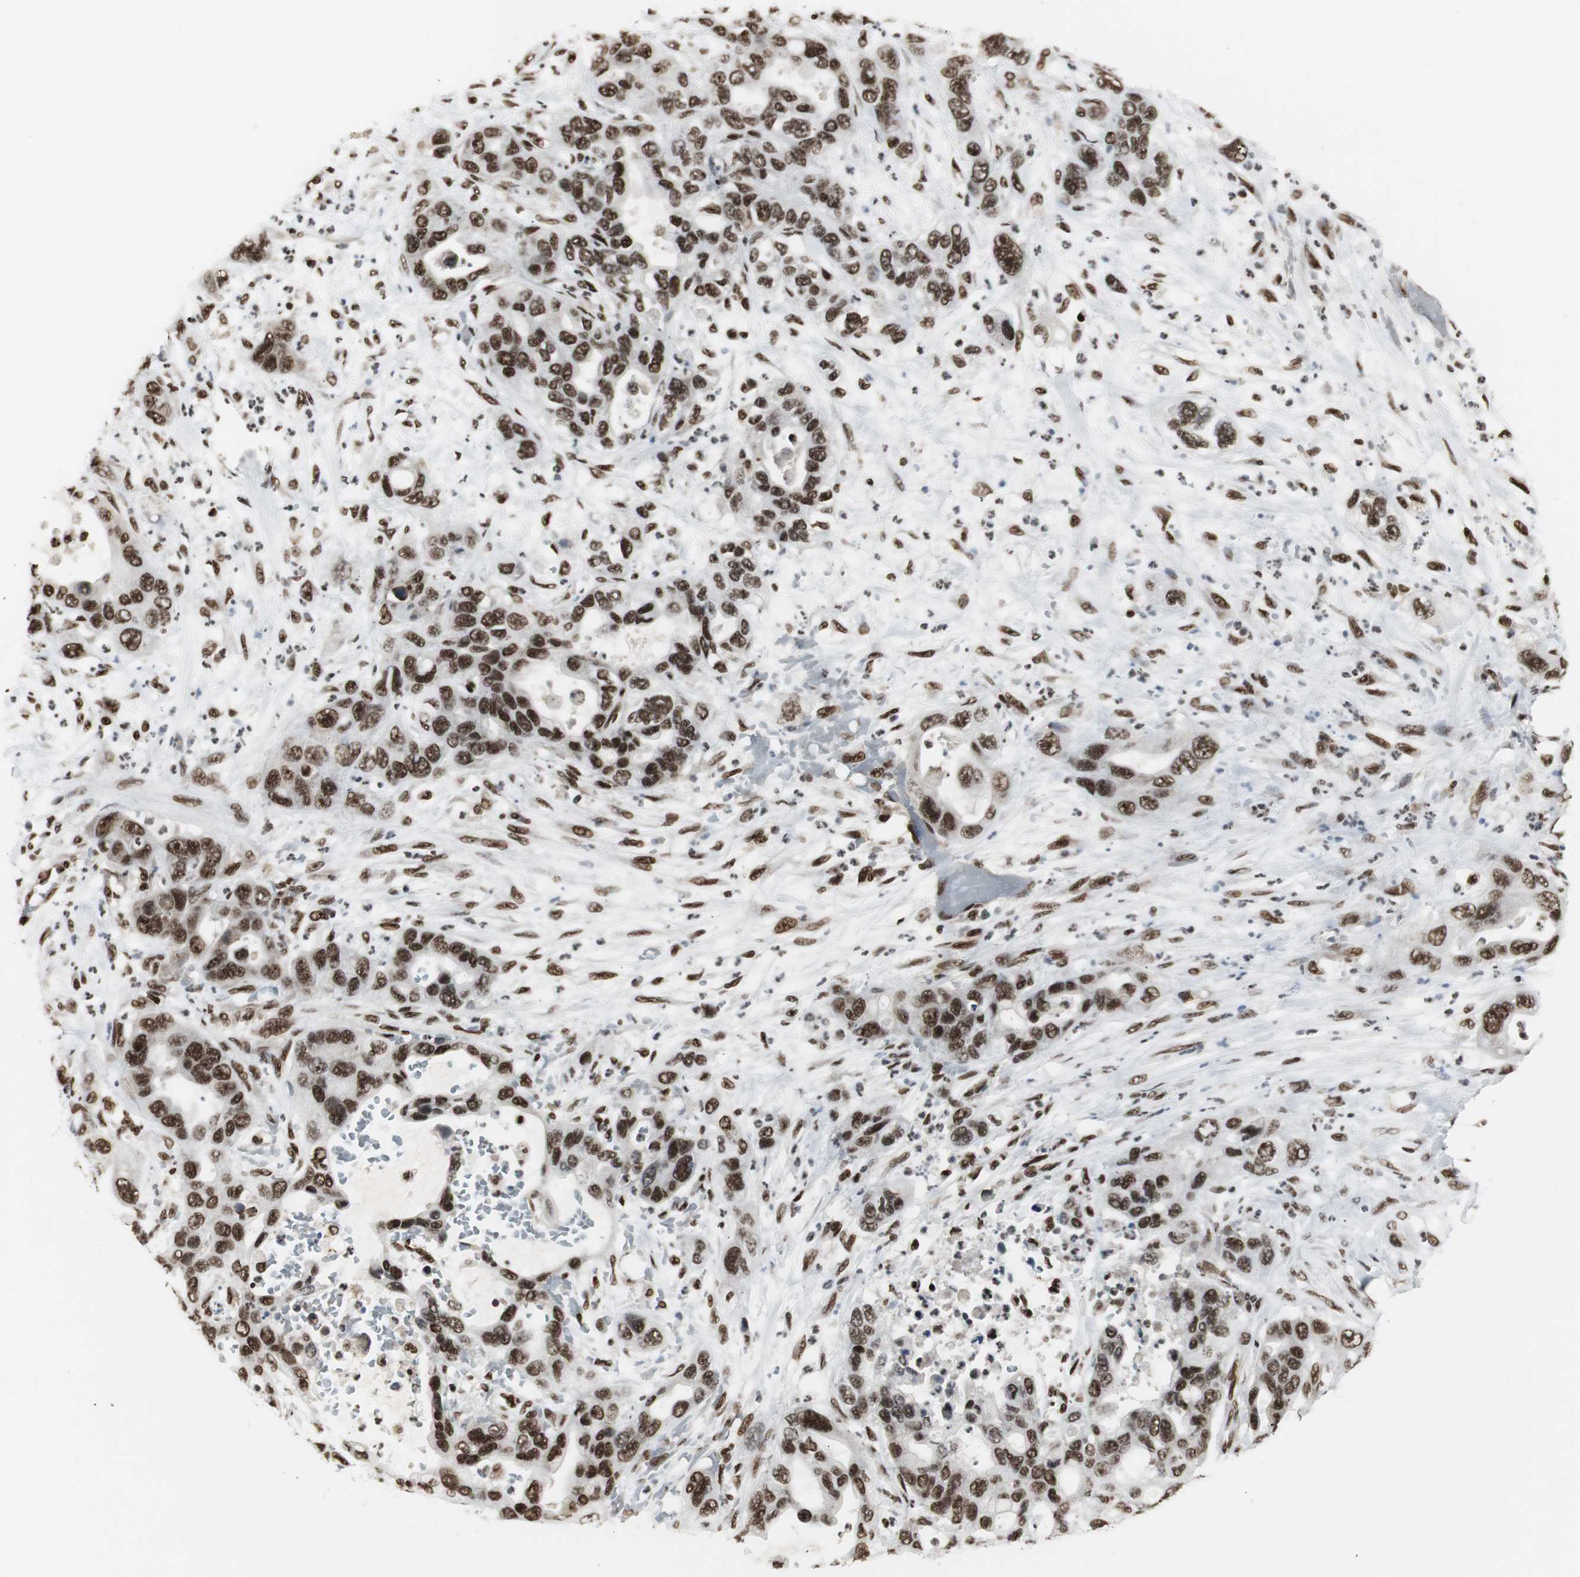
{"staining": {"intensity": "strong", "quantity": ">75%", "location": "nuclear"}, "tissue": "pancreatic cancer", "cell_type": "Tumor cells", "image_type": "cancer", "snomed": [{"axis": "morphology", "description": "Adenocarcinoma, NOS"}, {"axis": "topography", "description": "Pancreas"}], "caption": "A micrograph of pancreatic adenocarcinoma stained for a protein displays strong nuclear brown staining in tumor cells.", "gene": "PARN", "patient": {"sex": "female", "age": 71}}